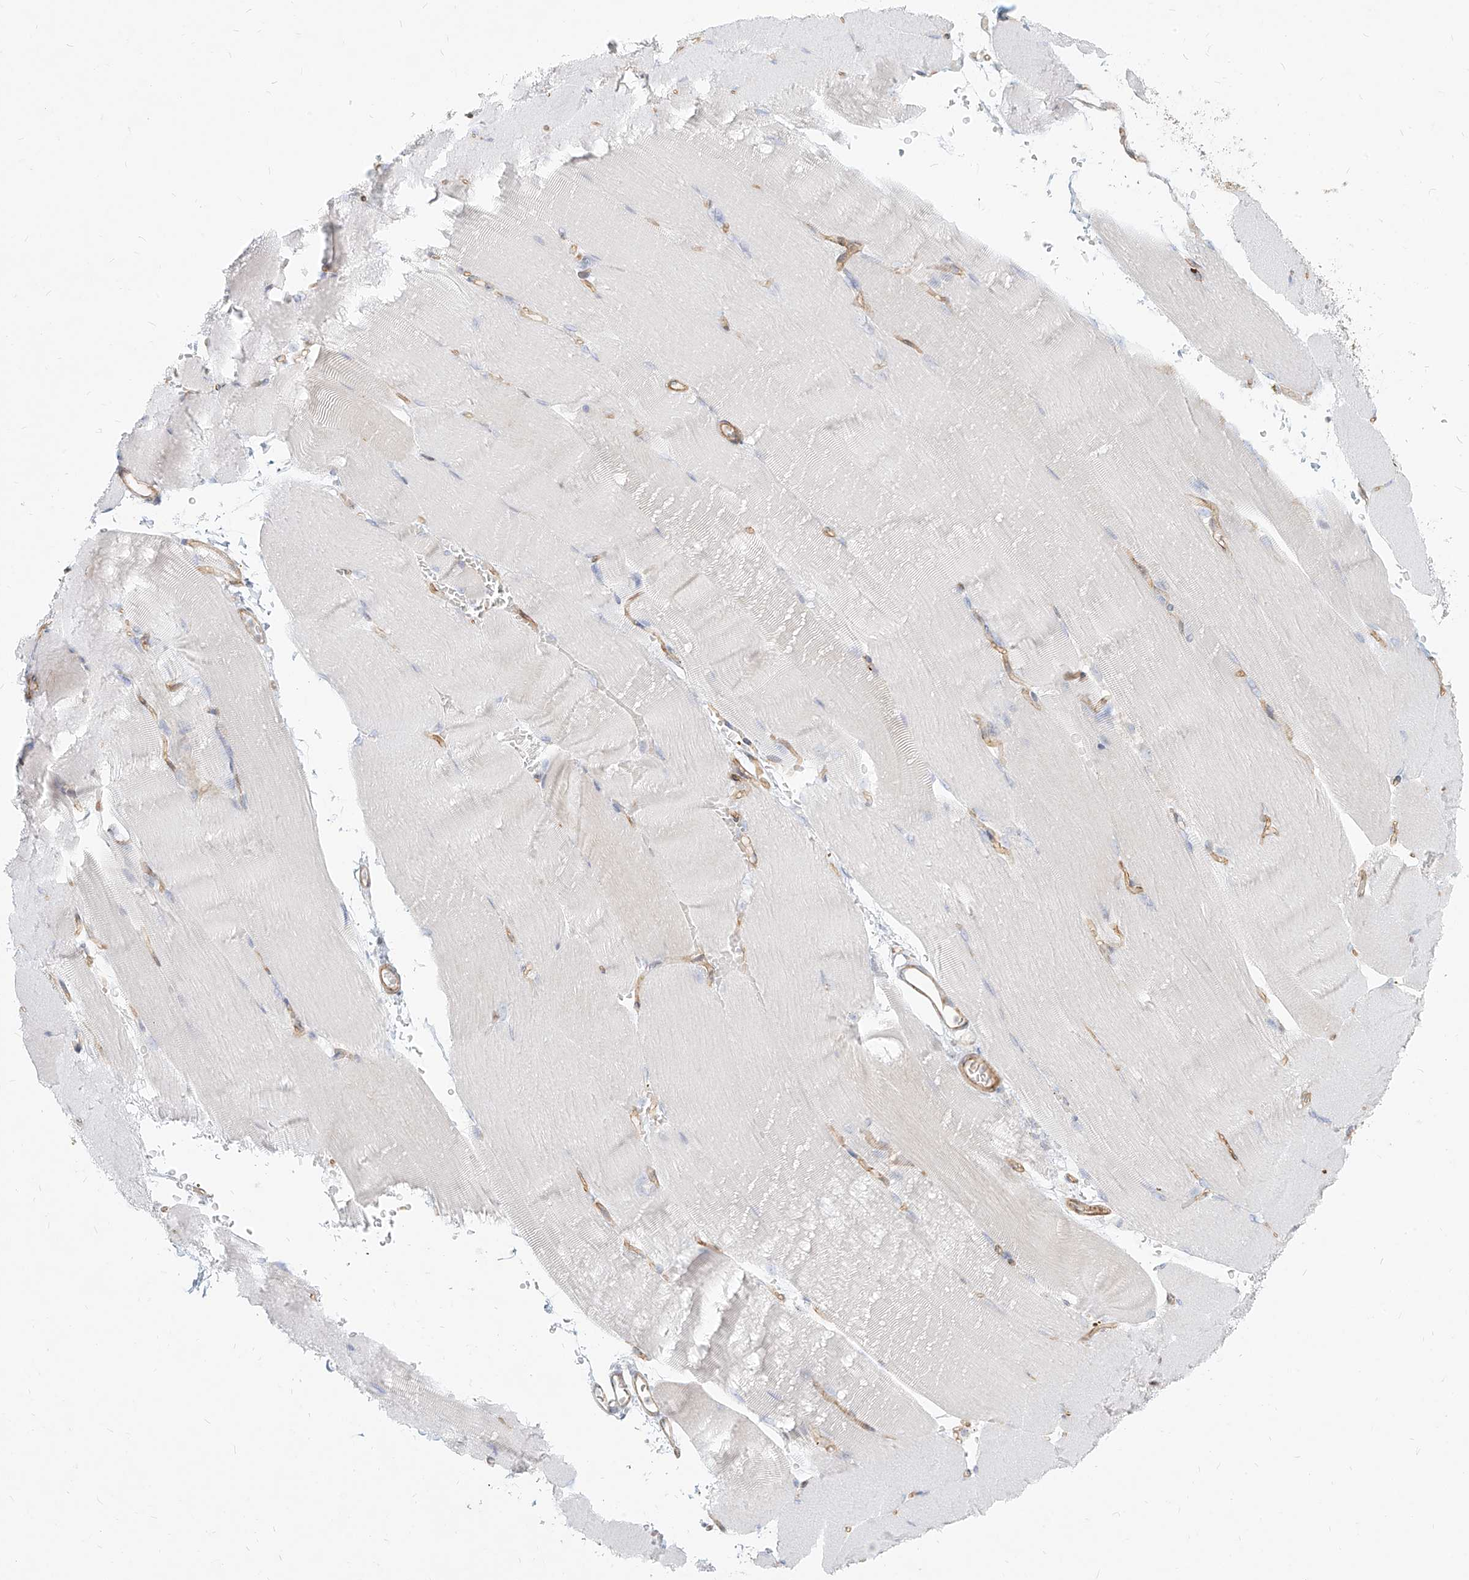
{"staining": {"intensity": "negative", "quantity": "none", "location": "none"}, "tissue": "skeletal muscle", "cell_type": "Myocytes", "image_type": "normal", "snomed": [{"axis": "morphology", "description": "Normal tissue, NOS"}, {"axis": "topography", "description": "Skeletal muscle"}, {"axis": "topography", "description": "Parathyroid gland"}], "caption": "Micrograph shows no significant protein expression in myocytes of unremarkable skeletal muscle. Brightfield microscopy of immunohistochemistry stained with DAB (3,3'-diaminobenzidine) (brown) and hematoxylin (blue), captured at high magnification.", "gene": "ITPKB", "patient": {"sex": "female", "age": 37}}